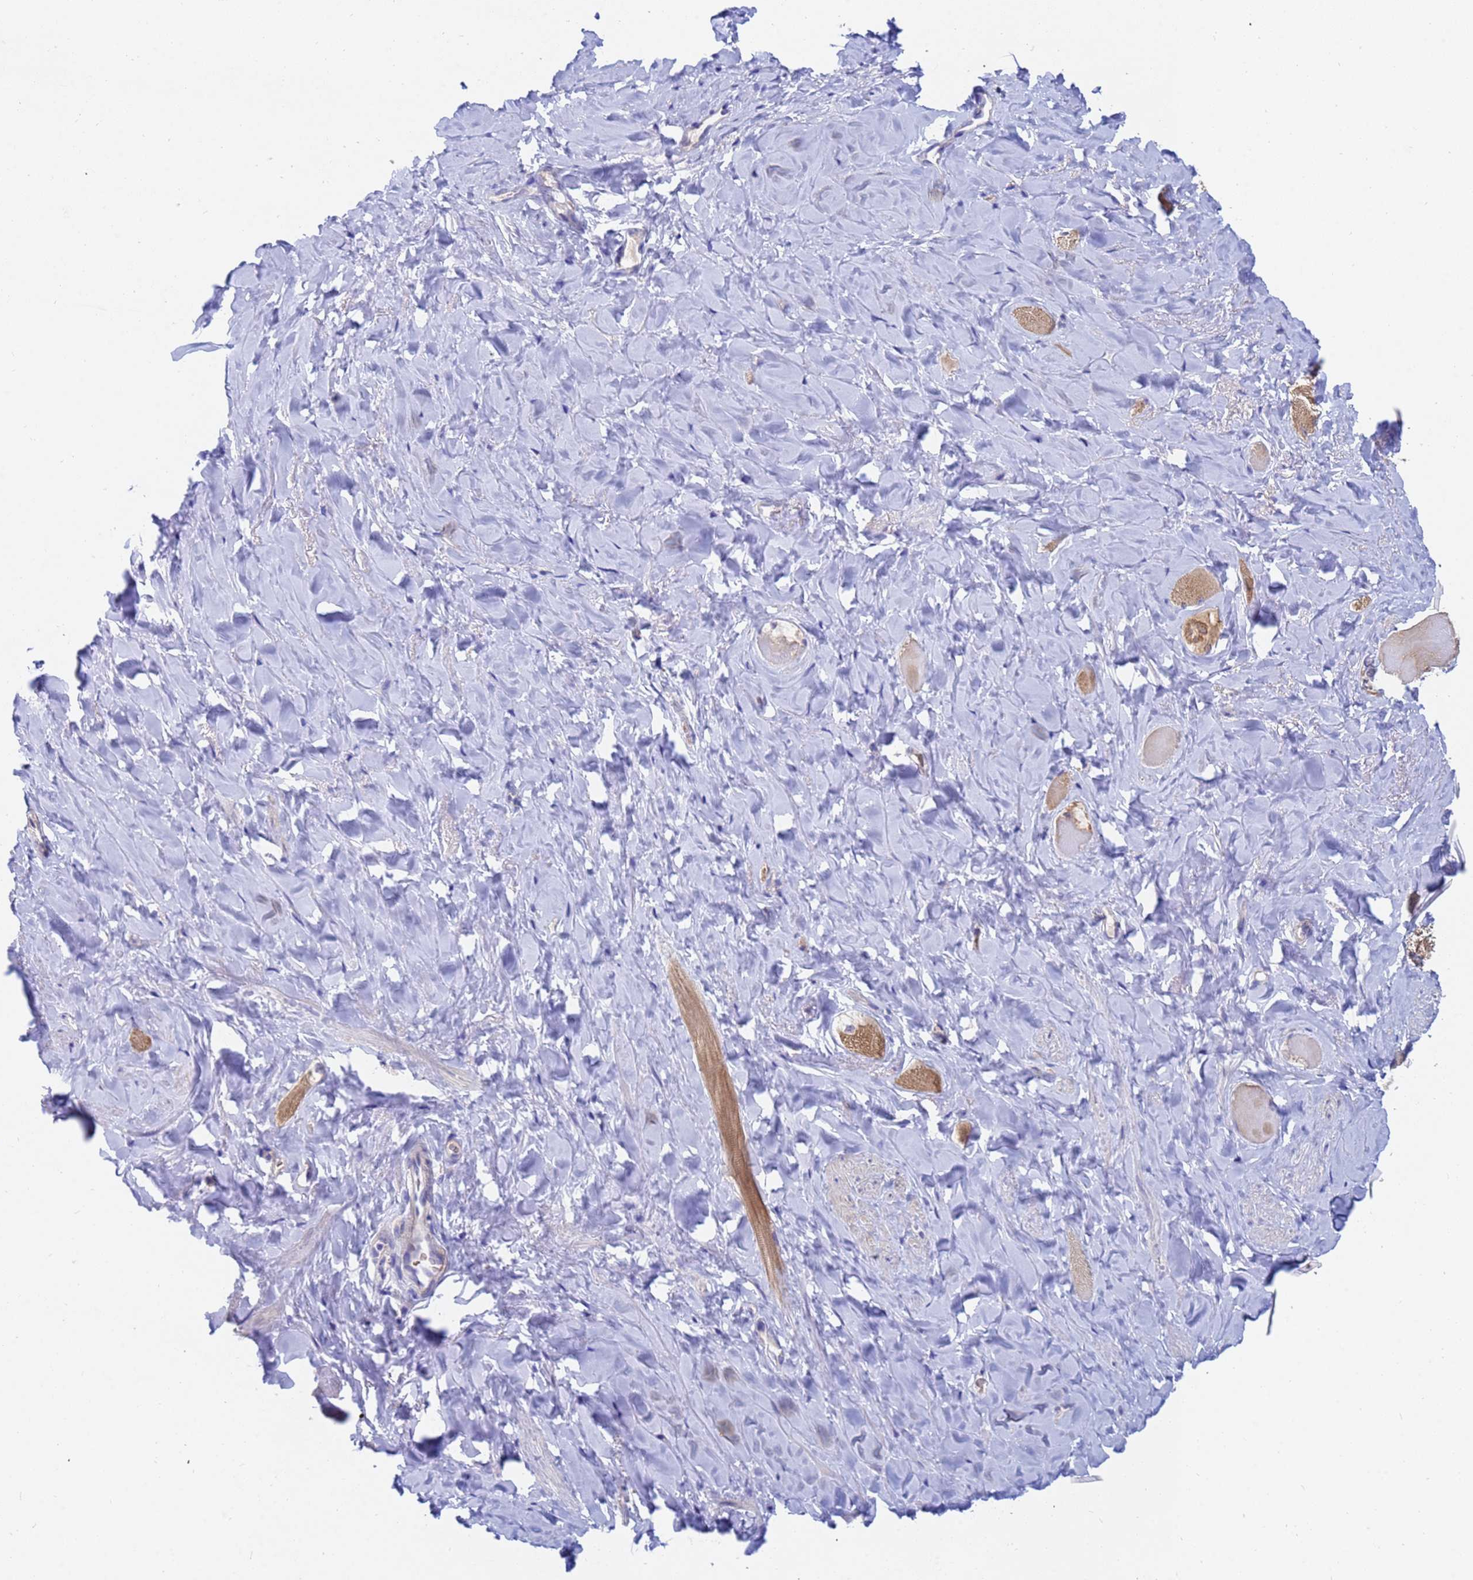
{"staining": {"intensity": "moderate", "quantity": "<25%", "location": "cytoplasmic/membranous"}, "tissue": "smooth muscle", "cell_type": "Smooth muscle cells", "image_type": "normal", "snomed": [{"axis": "morphology", "description": "Normal tissue, NOS"}, {"axis": "topography", "description": "Smooth muscle"}, {"axis": "topography", "description": "Peripheral nerve tissue"}], "caption": "Immunohistochemistry (IHC) photomicrograph of unremarkable smooth muscle: human smooth muscle stained using immunohistochemistry (IHC) exhibits low levels of moderate protein expression localized specifically in the cytoplasmic/membranous of smooth muscle cells, appearing as a cytoplasmic/membranous brown color.", "gene": "TTLL11", "patient": {"sex": "male", "age": 69}}